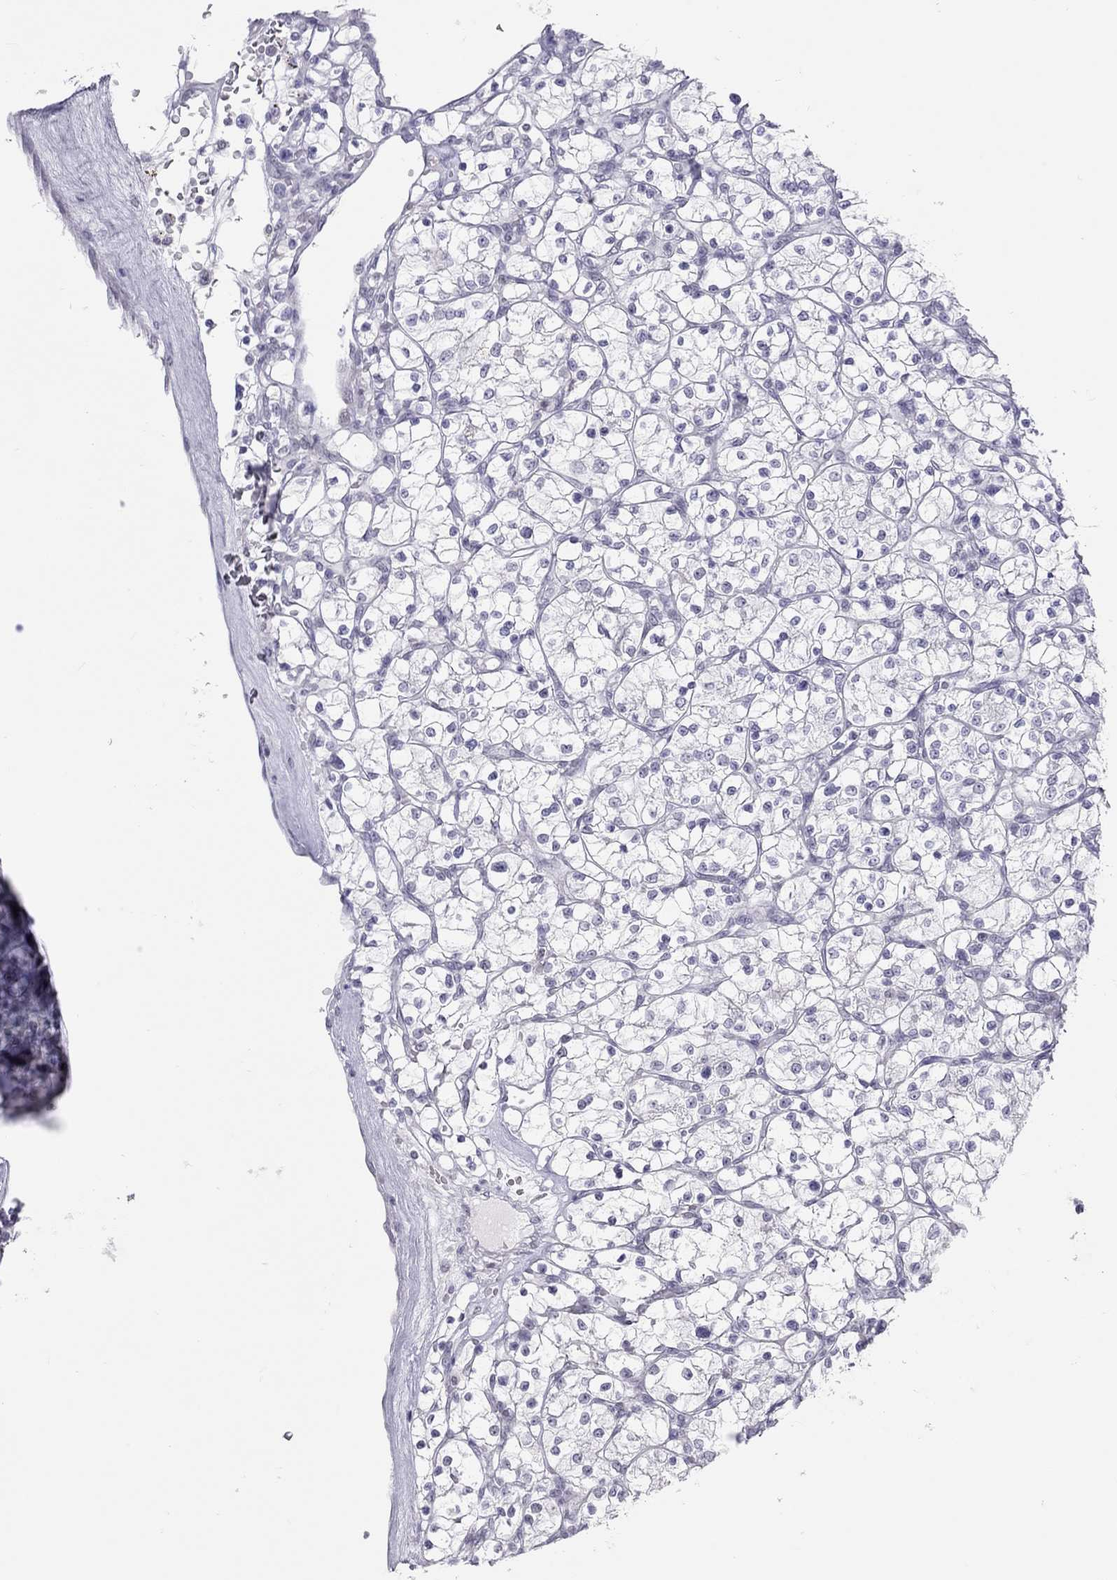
{"staining": {"intensity": "negative", "quantity": "none", "location": "none"}, "tissue": "renal cancer", "cell_type": "Tumor cells", "image_type": "cancer", "snomed": [{"axis": "morphology", "description": "Adenocarcinoma, NOS"}, {"axis": "topography", "description": "Kidney"}], "caption": "This histopathology image is of renal adenocarcinoma stained with immunohistochemistry to label a protein in brown with the nuclei are counter-stained blue. There is no staining in tumor cells.", "gene": "JHY", "patient": {"sex": "female", "age": 64}}